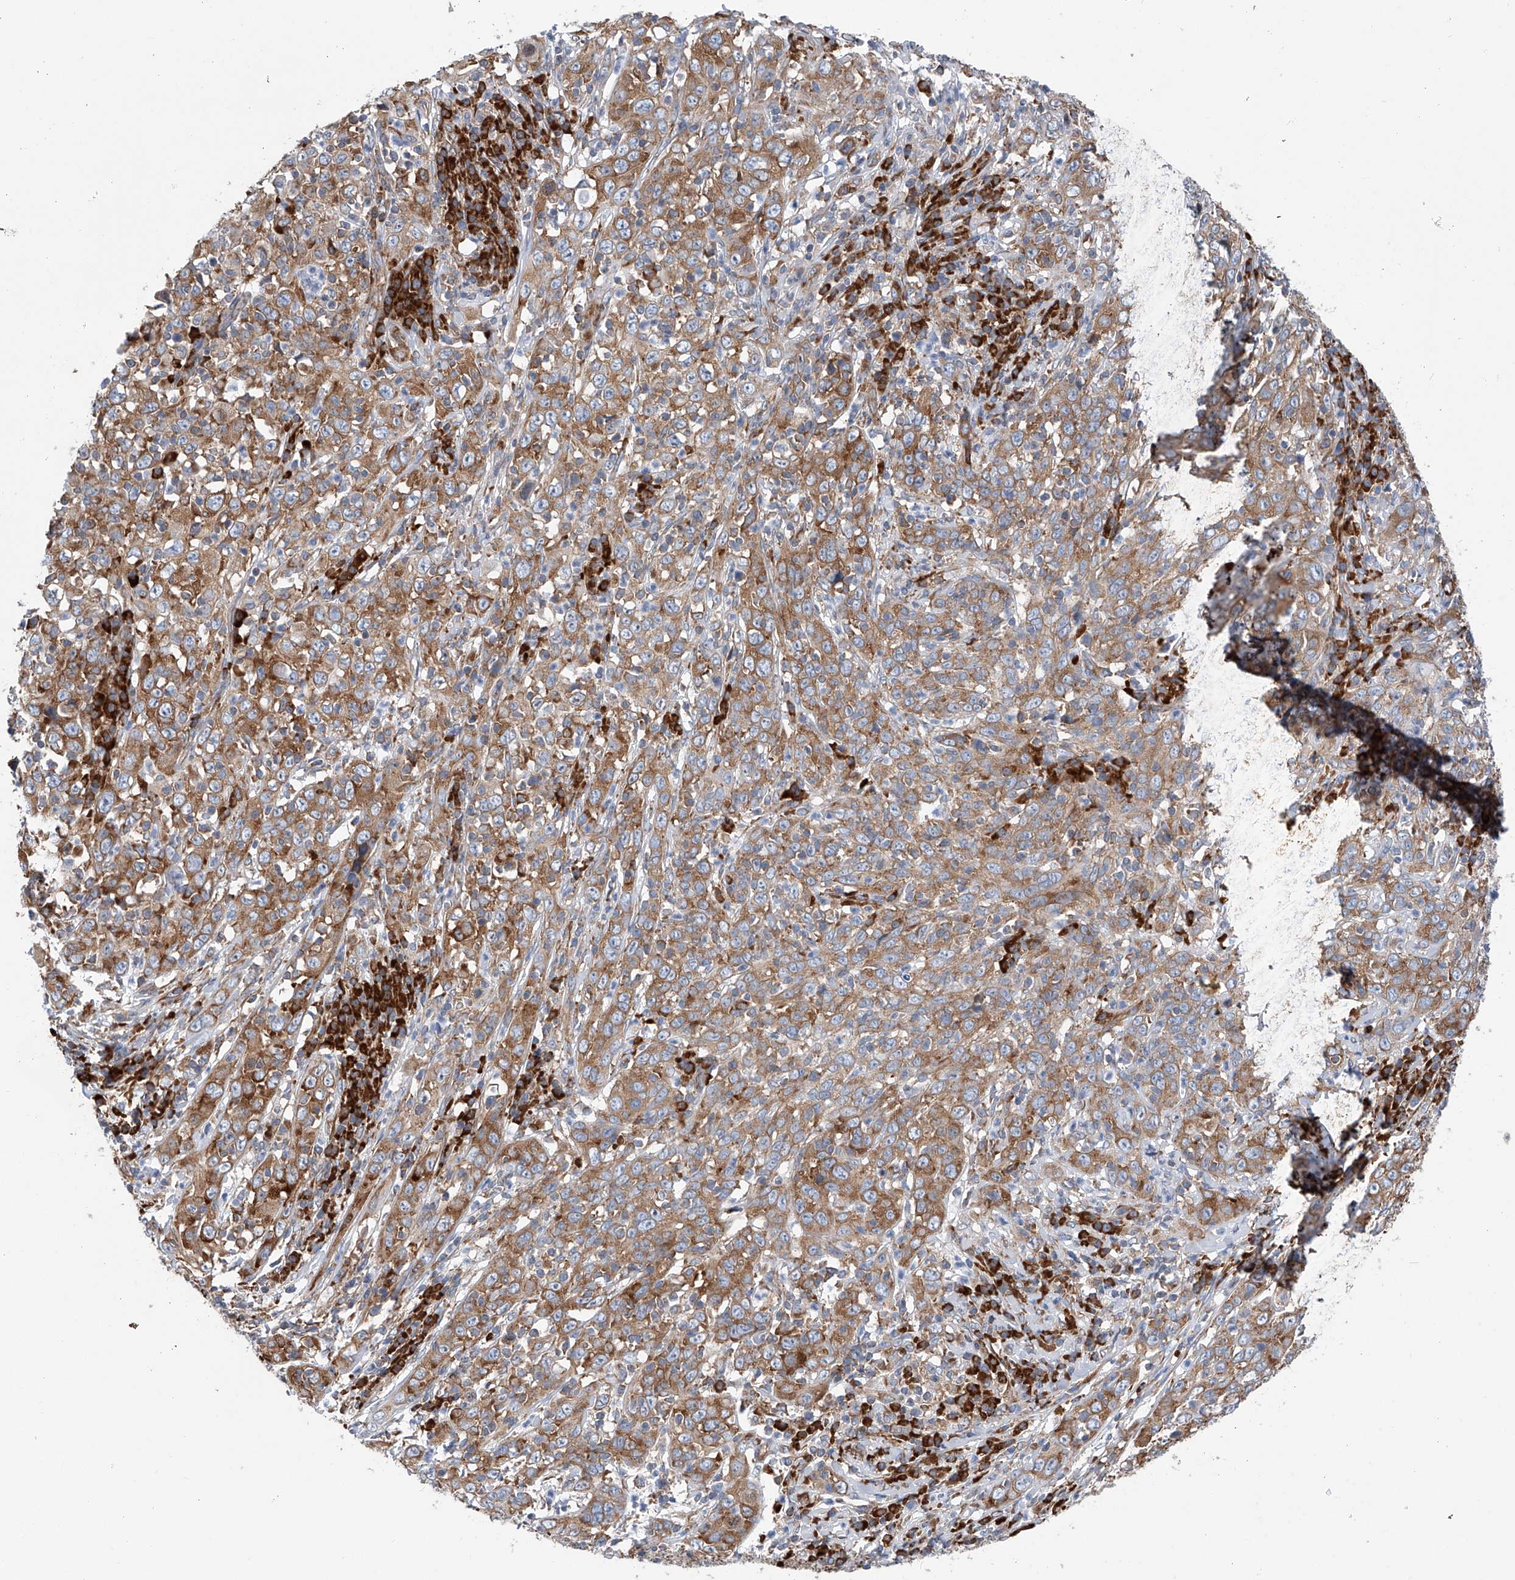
{"staining": {"intensity": "moderate", "quantity": ">75%", "location": "cytoplasmic/membranous"}, "tissue": "cervical cancer", "cell_type": "Tumor cells", "image_type": "cancer", "snomed": [{"axis": "morphology", "description": "Squamous cell carcinoma, NOS"}, {"axis": "topography", "description": "Cervix"}], "caption": "The photomicrograph shows a brown stain indicating the presence of a protein in the cytoplasmic/membranous of tumor cells in cervical cancer (squamous cell carcinoma).", "gene": "RPL26L1", "patient": {"sex": "female", "age": 46}}